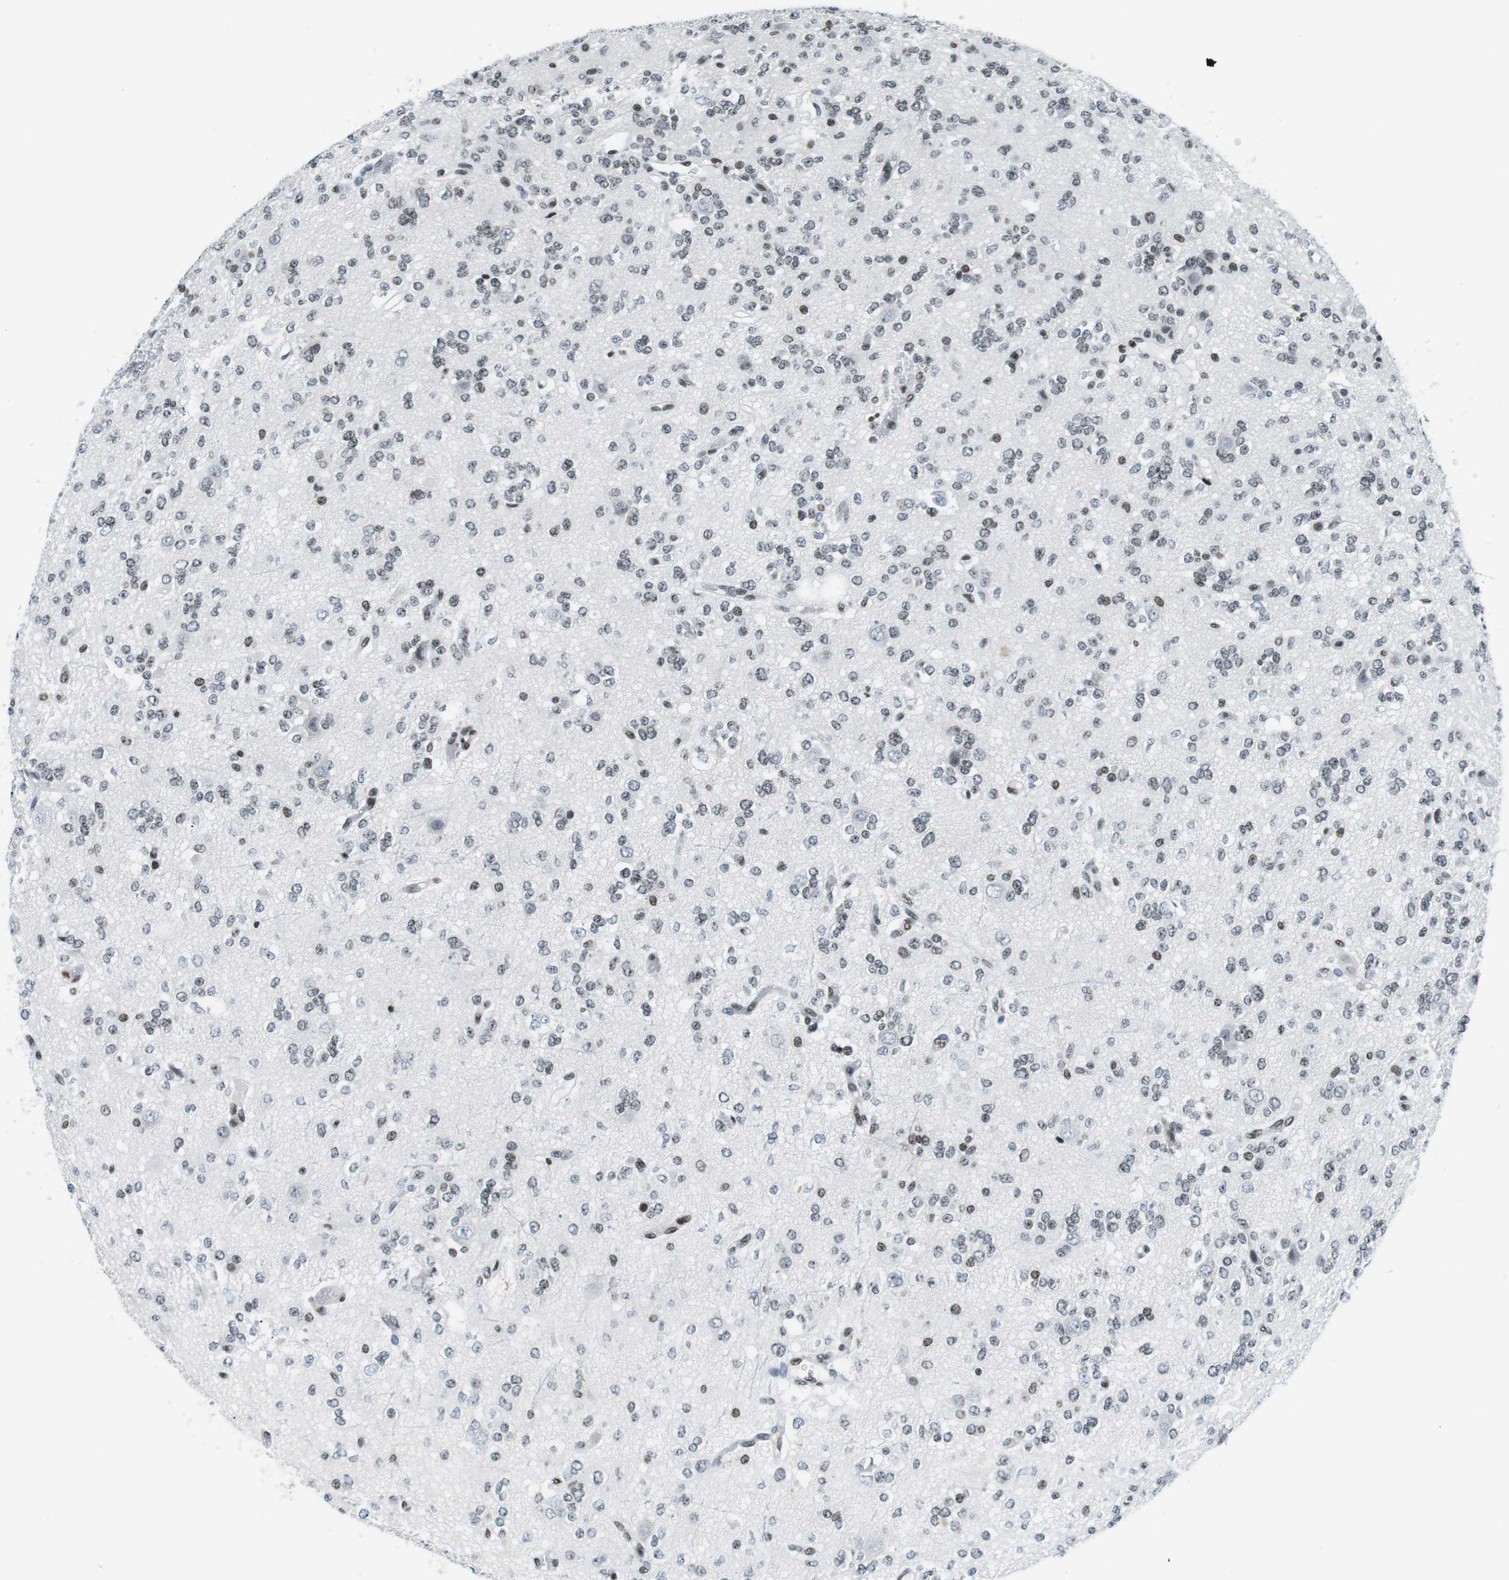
{"staining": {"intensity": "weak", "quantity": "<25%", "location": "nuclear"}, "tissue": "glioma", "cell_type": "Tumor cells", "image_type": "cancer", "snomed": [{"axis": "morphology", "description": "Glioma, malignant, Low grade"}, {"axis": "topography", "description": "Brain"}], "caption": "Protein analysis of glioma reveals no significant staining in tumor cells. (DAB (3,3'-diaminobenzidine) immunohistochemistry with hematoxylin counter stain).", "gene": "E2F2", "patient": {"sex": "male", "age": 38}}